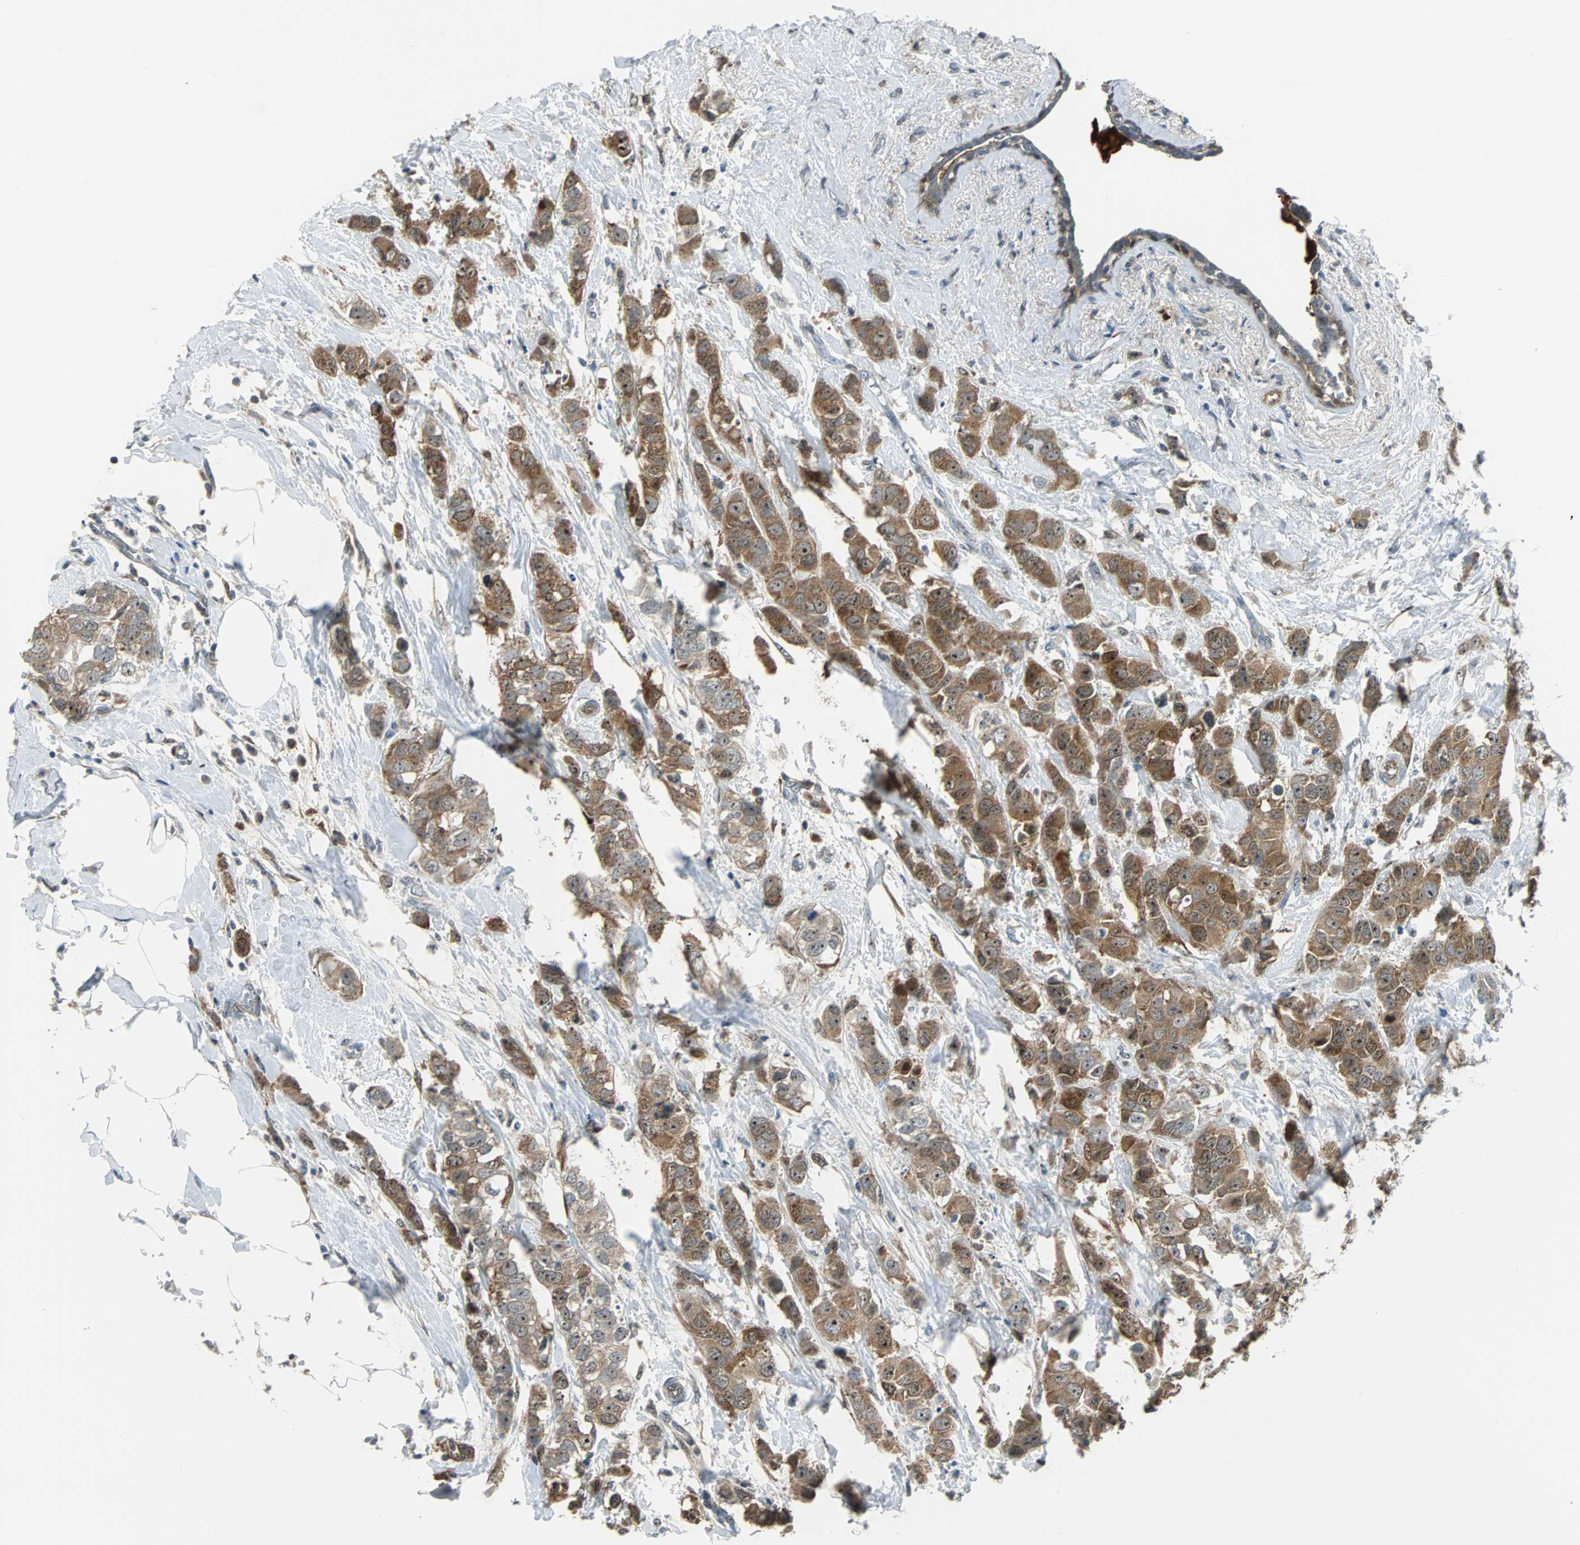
{"staining": {"intensity": "strong", "quantity": ">75%", "location": "cytoplasmic/membranous,nuclear"}, "tissue": "breast cancer", "cell_type": "Tumor cells", "image_type": "cancer", "snomed": [{"axis": "morphology", "description": "Normal tissue, NOS"}, {"axis": "morphology", "description": "Duct carcinoma"}, {"axis": "topography", "description": "Breast"}], "caption": "A high-resolution histopathology image shows immunohistochemistry (IHC) staining of breast cancer (infiltrating ductal carcinoma), which displays strong cytoplasmic/membranous and nuclear staining in approximately >75% of tumor cells.", "gene": "FHL2", "patient": {"sex": "female", "age": 50}}